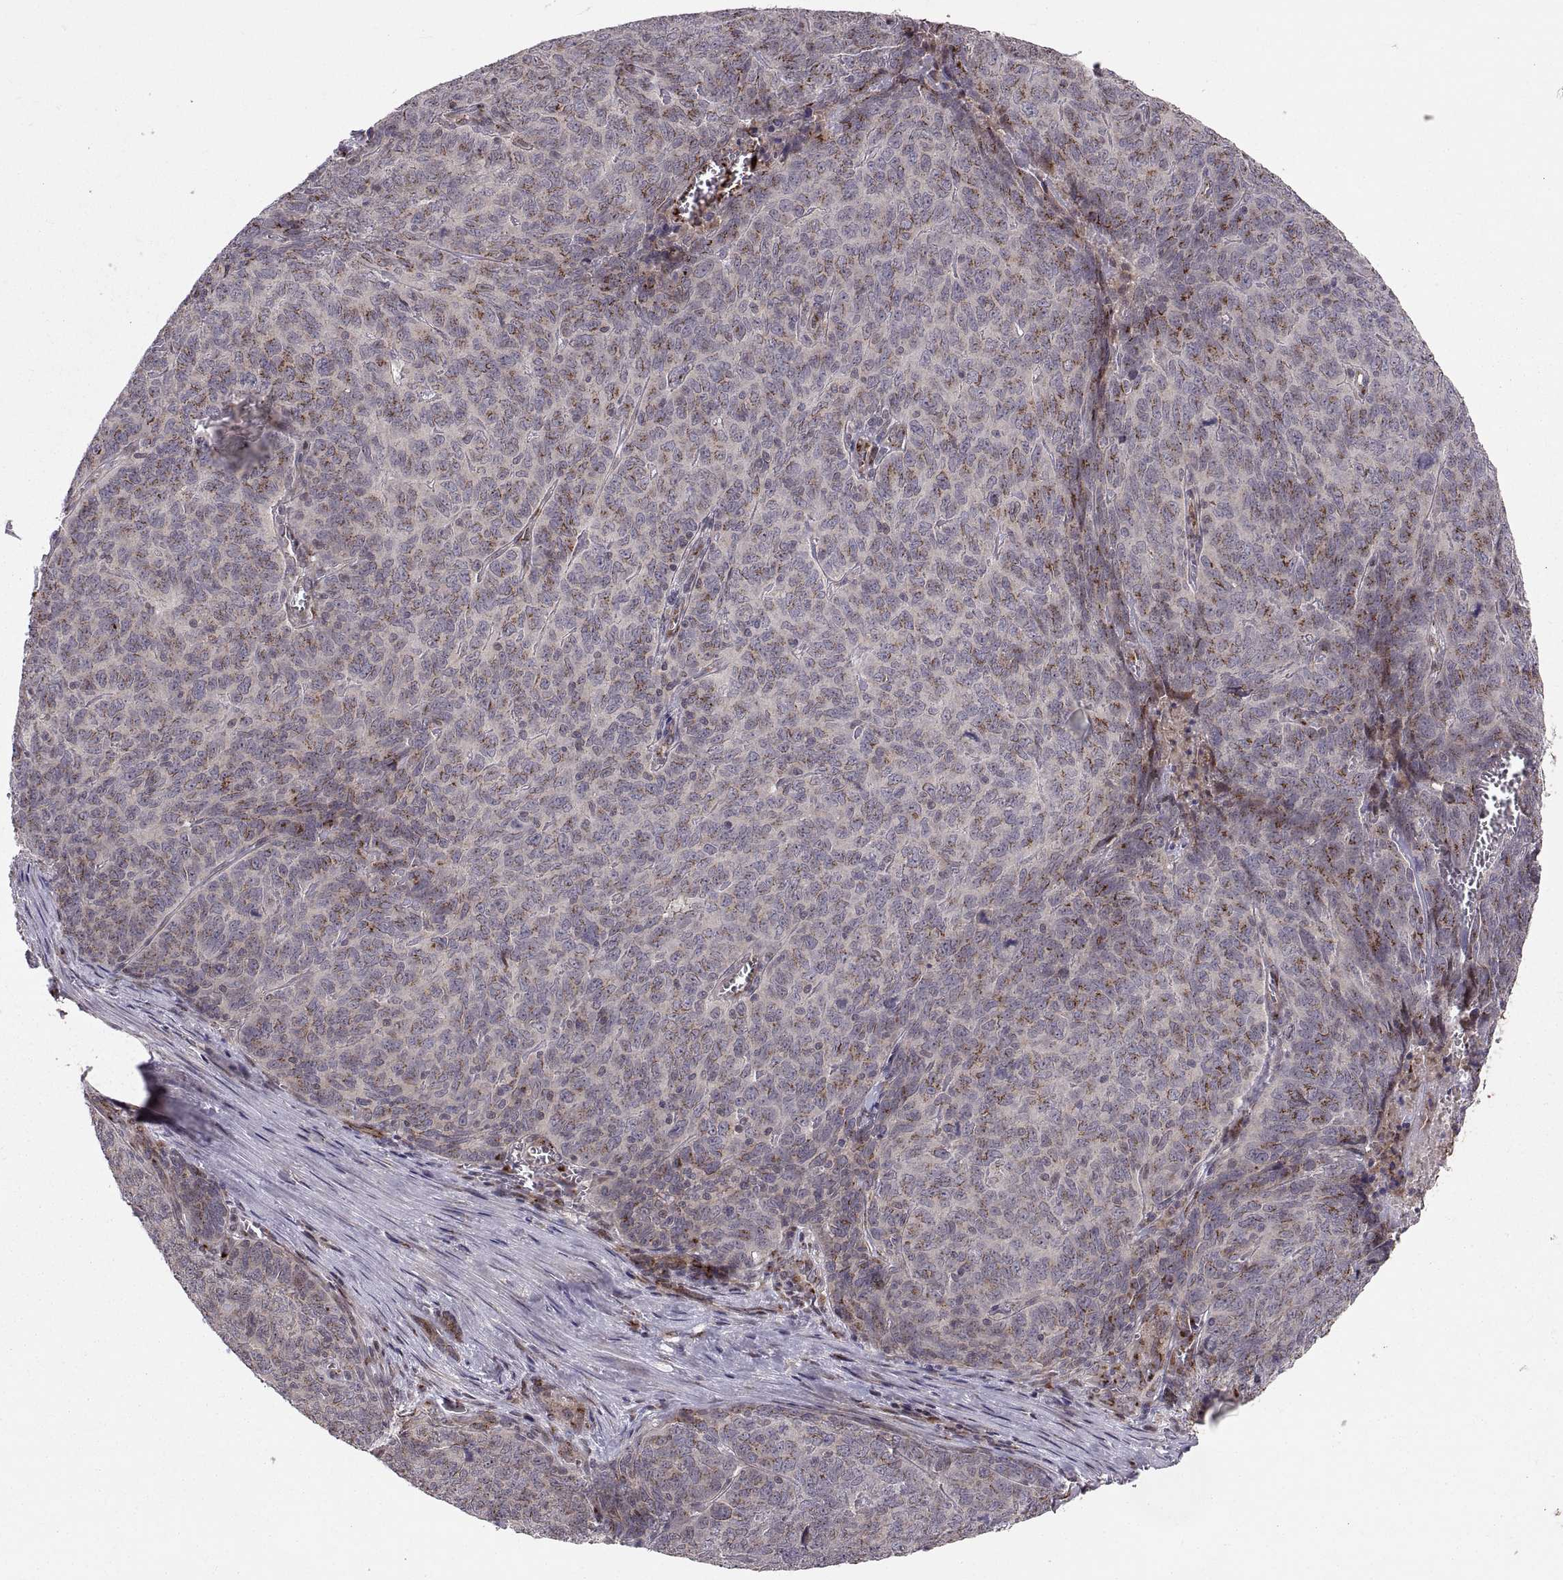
{"staining": {"intensity": "weak", "quantity": "25%-75%", "location": "cytoplasmic/membranous"}, "tissue": "skin cancer", "cell_type": "Tumor cells", "image_type": "cancer", "snomed": [{"axis": "morphology", "description": "Squamous cell carcinoma, NOS"}, {"axis": "topography", "description": "Skin"}, {"axis": "topography", "description": "Anal"}], "caption": "Squamous cell carcinoma (skin) stained with a brown dye demonstrates weak cytoplasmic/membranous positive staining in about 25%-75% of tumor cells.", "gene": "TESC", "patient": {"sex": "female", "age": 51}}